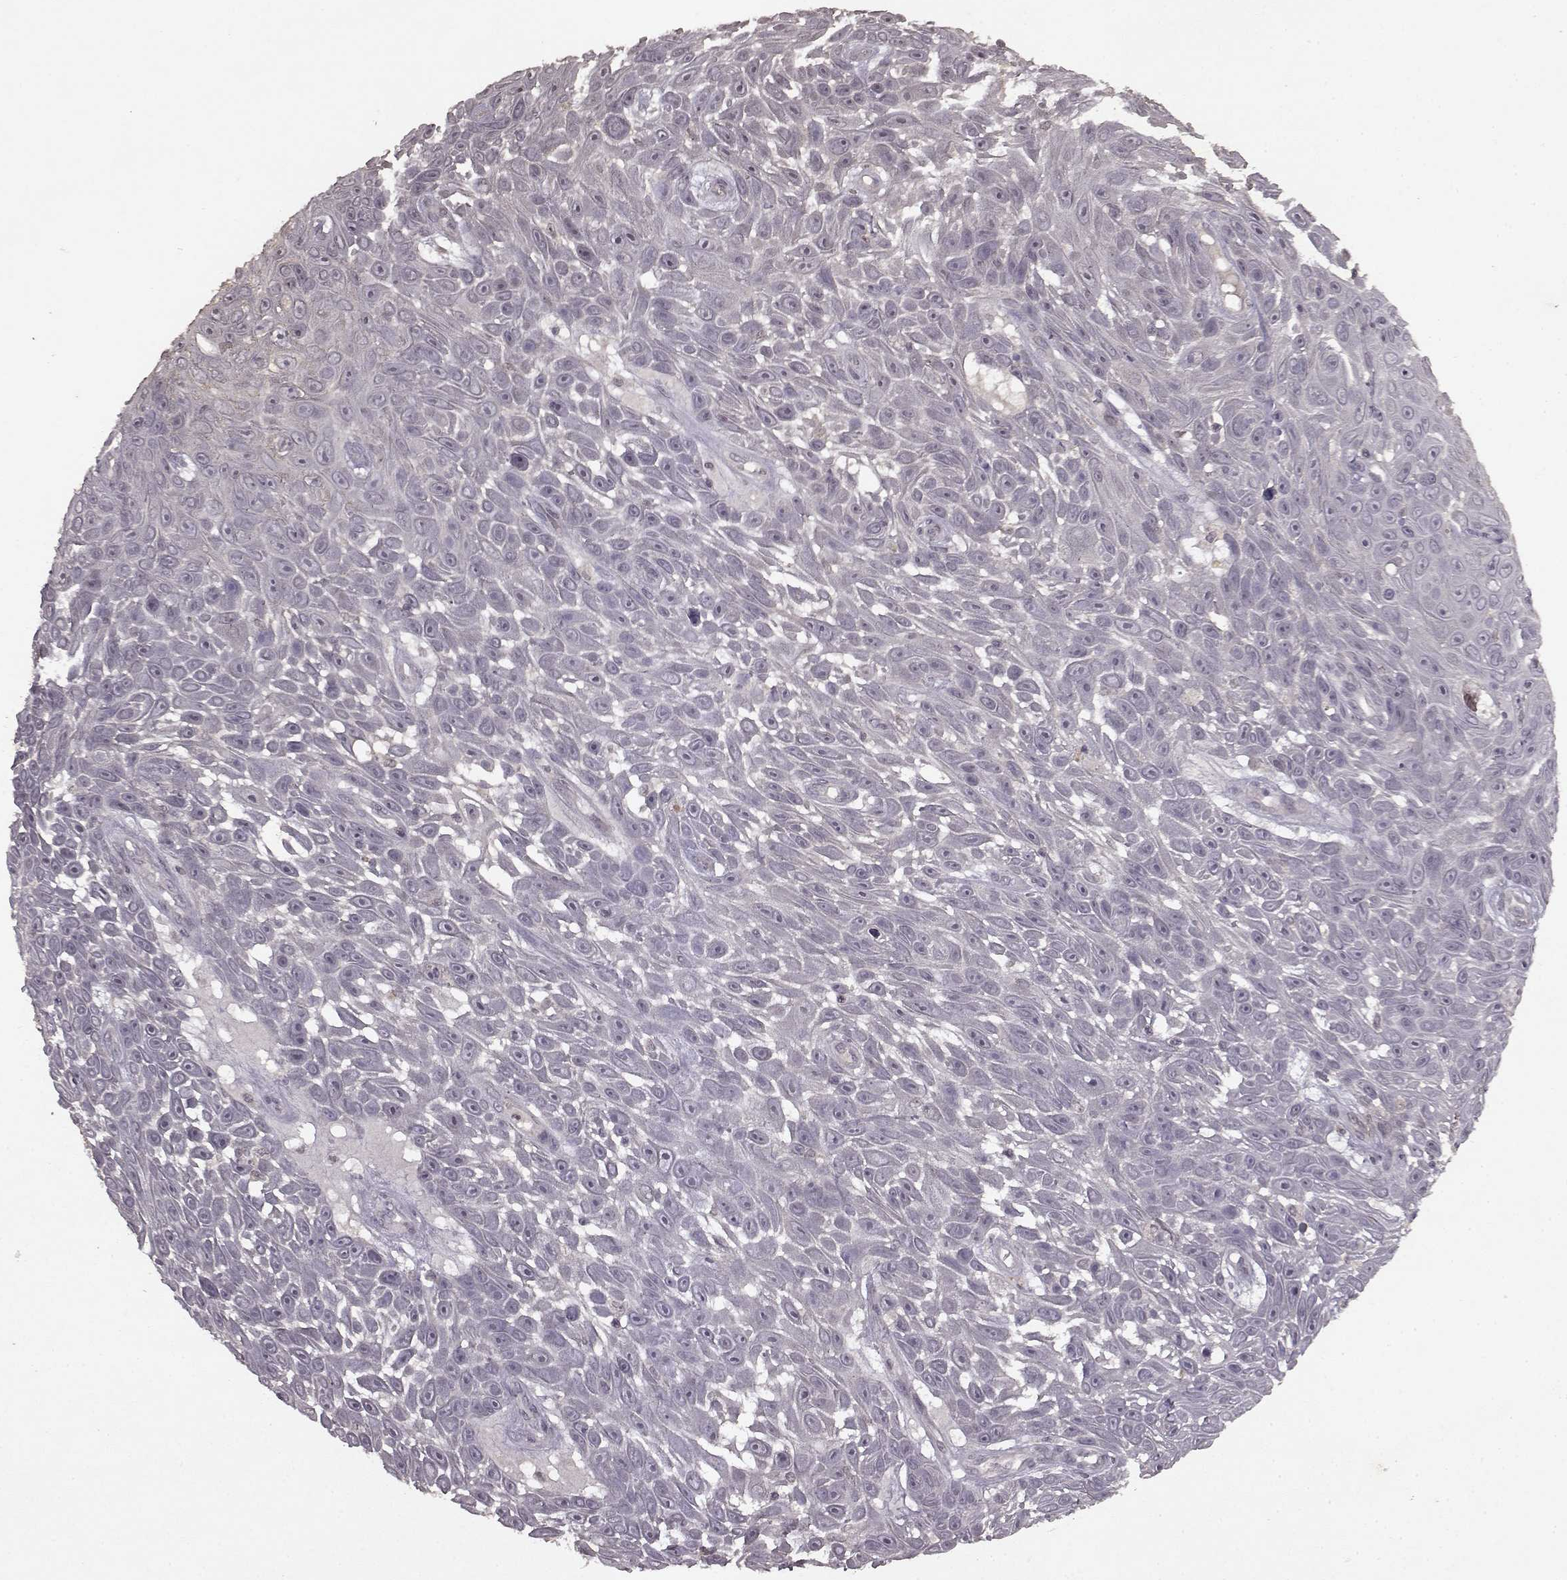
{"staining": {"intensity": "negative", "quantity": "none", "location": "none"}, "tissue": "skin cancer", "cell_type": "Tumor cells", "image_type": "cancer", "snomed": [{"axis": "morphology", "description": "Squamous cell carcinoma, NOS"}, {"axis": "topography", "description": "Skin"}], "caption": "This histopathology image is of skin cancer stained with IHC to label a protein in brown with the nuclei are counter-stained blue. There is no staining in tumor cells.", "gene": "LHB", "patient": {"sex": "male", "age": 82}}